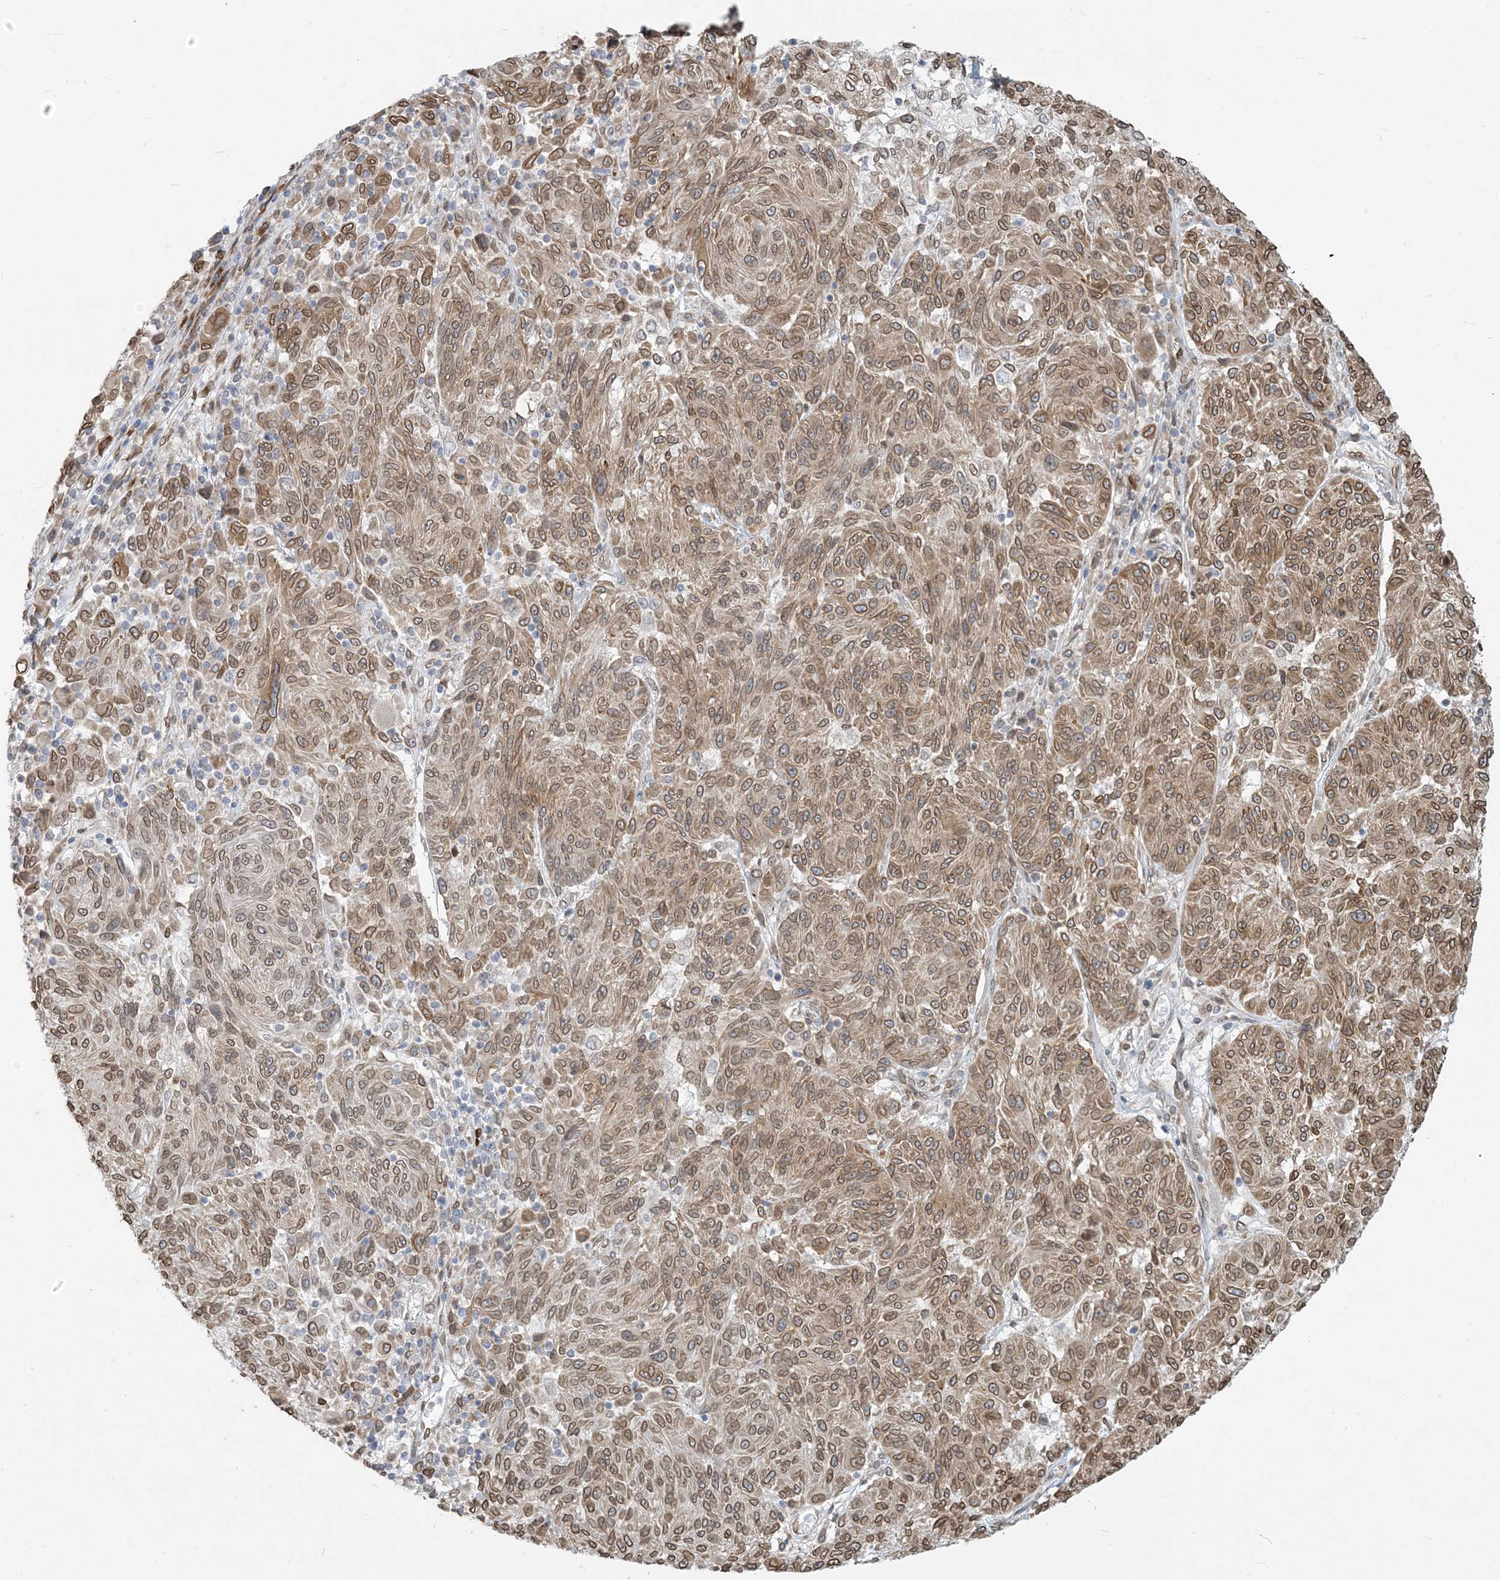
{"staining": {"intensity": "moderate", "quantity": ">75%", "location": "cytoplasmic/membranous,nuclear"}, "tissue": "melanoma", "cell_type": "Tumor cells", "image_type": "cancer", "snomed": [{"axis": "morphology", "description": "Malignant melanoma, NOS"}, {"axis": "topography", "description": "Skin"}], "caption": "Immunohistochemistry (IHC) histopathology image of neoplastic tissue: malignant melanoma stained using IHC reveals medium levels of moderate protein expression localized specifically in the cytoplasmic/membranous and nuclear of tumor cells, appearing as a cytoplasmic/membranous and nuclear brown color.", "gene": "WWP1", "patient": {"sex": "male", "age": 53}}